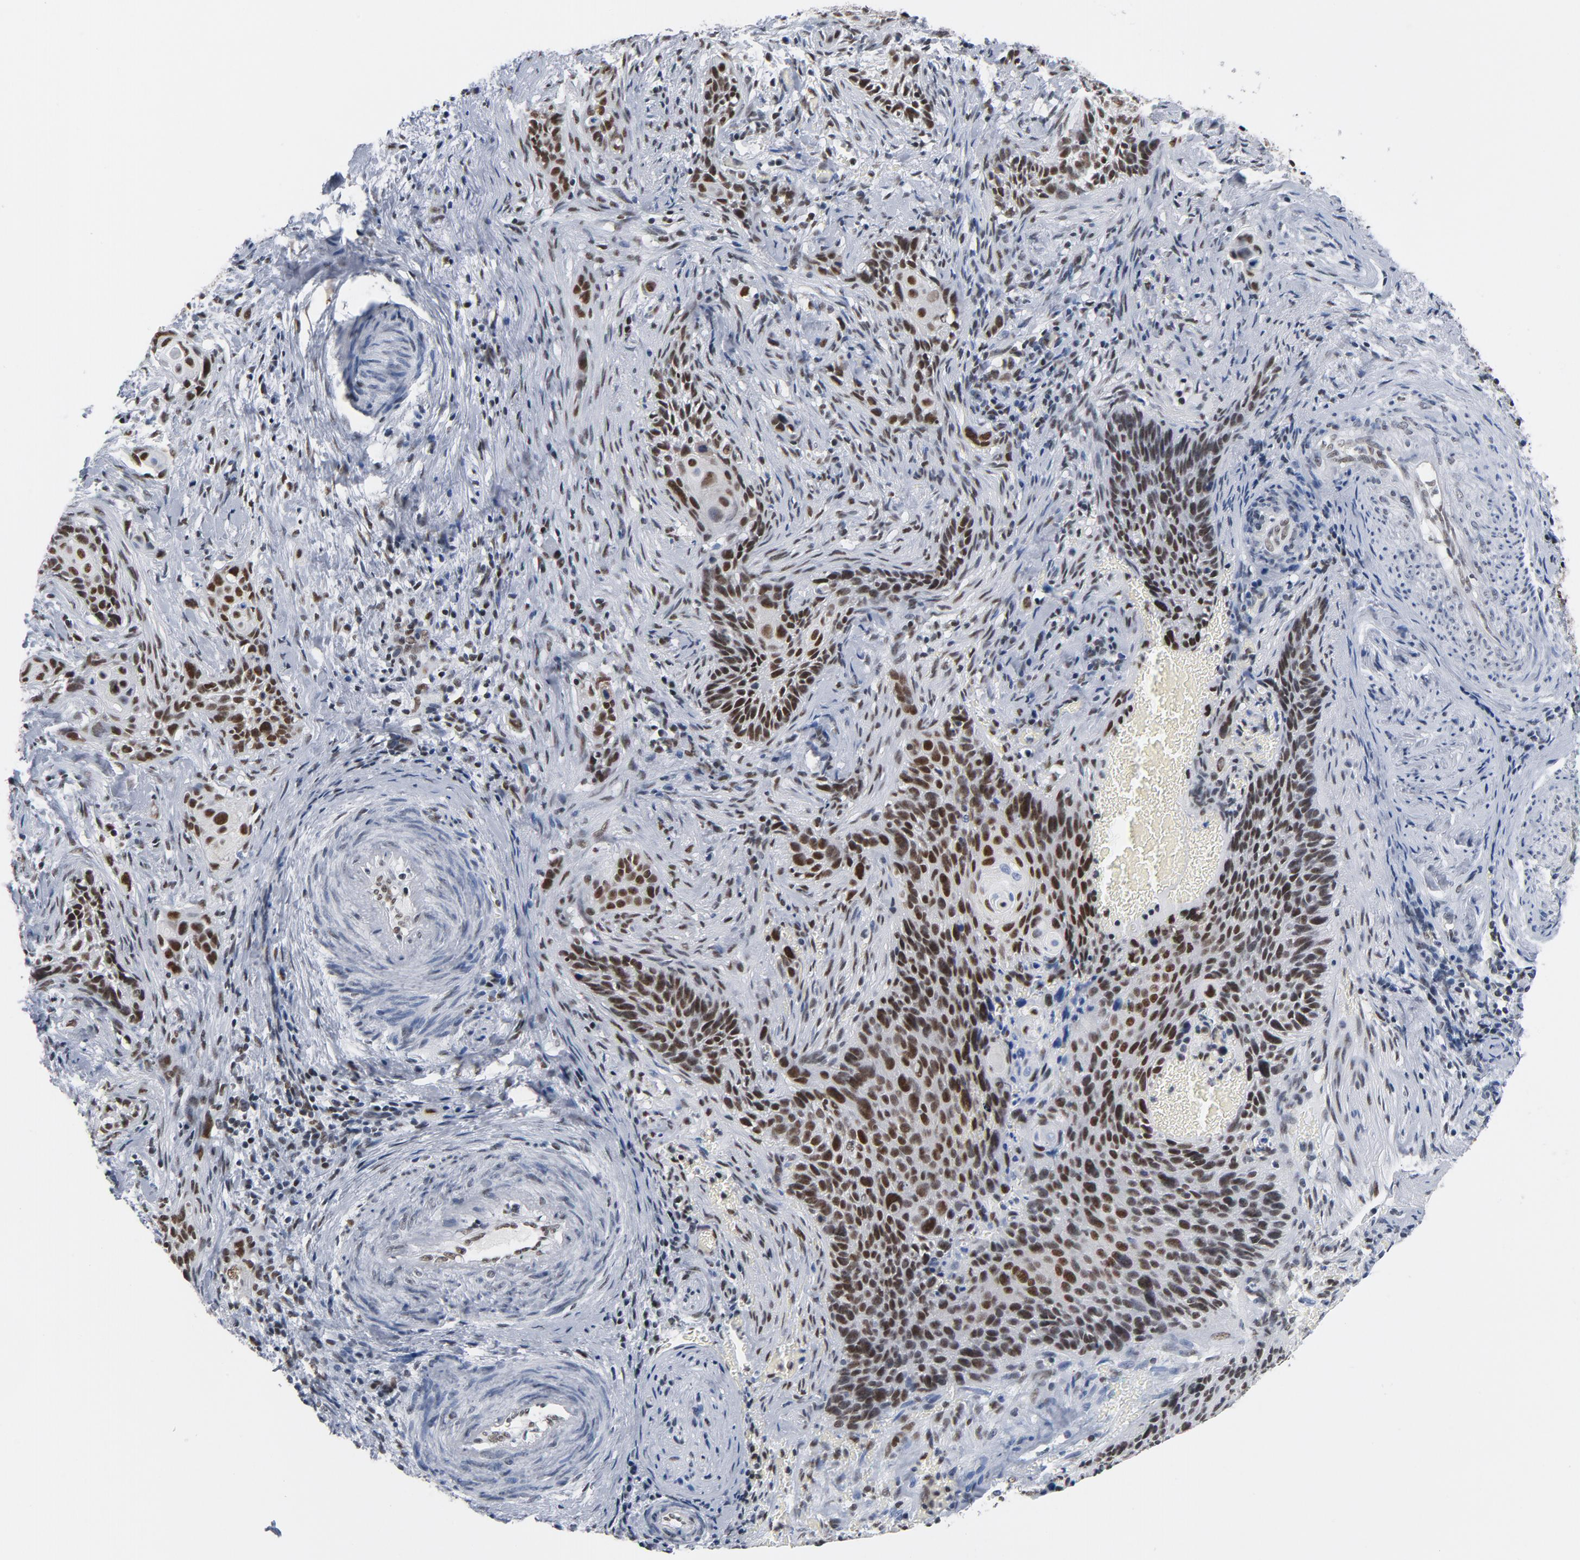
{"staining": {"intensity": "strong", "quantity": ">75%", "location": "nuclear"}, "tissue": "cervical cancer", "cell_type": "Tumor cells", "image_type": "cancer", "snomed": [{"axis": "morphology", "description": "Squamous cell carcinoma, NOS"}, {"axis": "topography", "description": "Cervix"}], "caption": "Brown immunohistochemical staining in human squamous cell carcinoma (cervical) demonstrates strong nuclear positivity in about >75% of tumor cells. Immunohistochemistry (ihc) stains the protein of interest in brown and the nuclei are stained blue.", "gene": "CSTF2", "patient": {"sex": "female", "age": 33}}